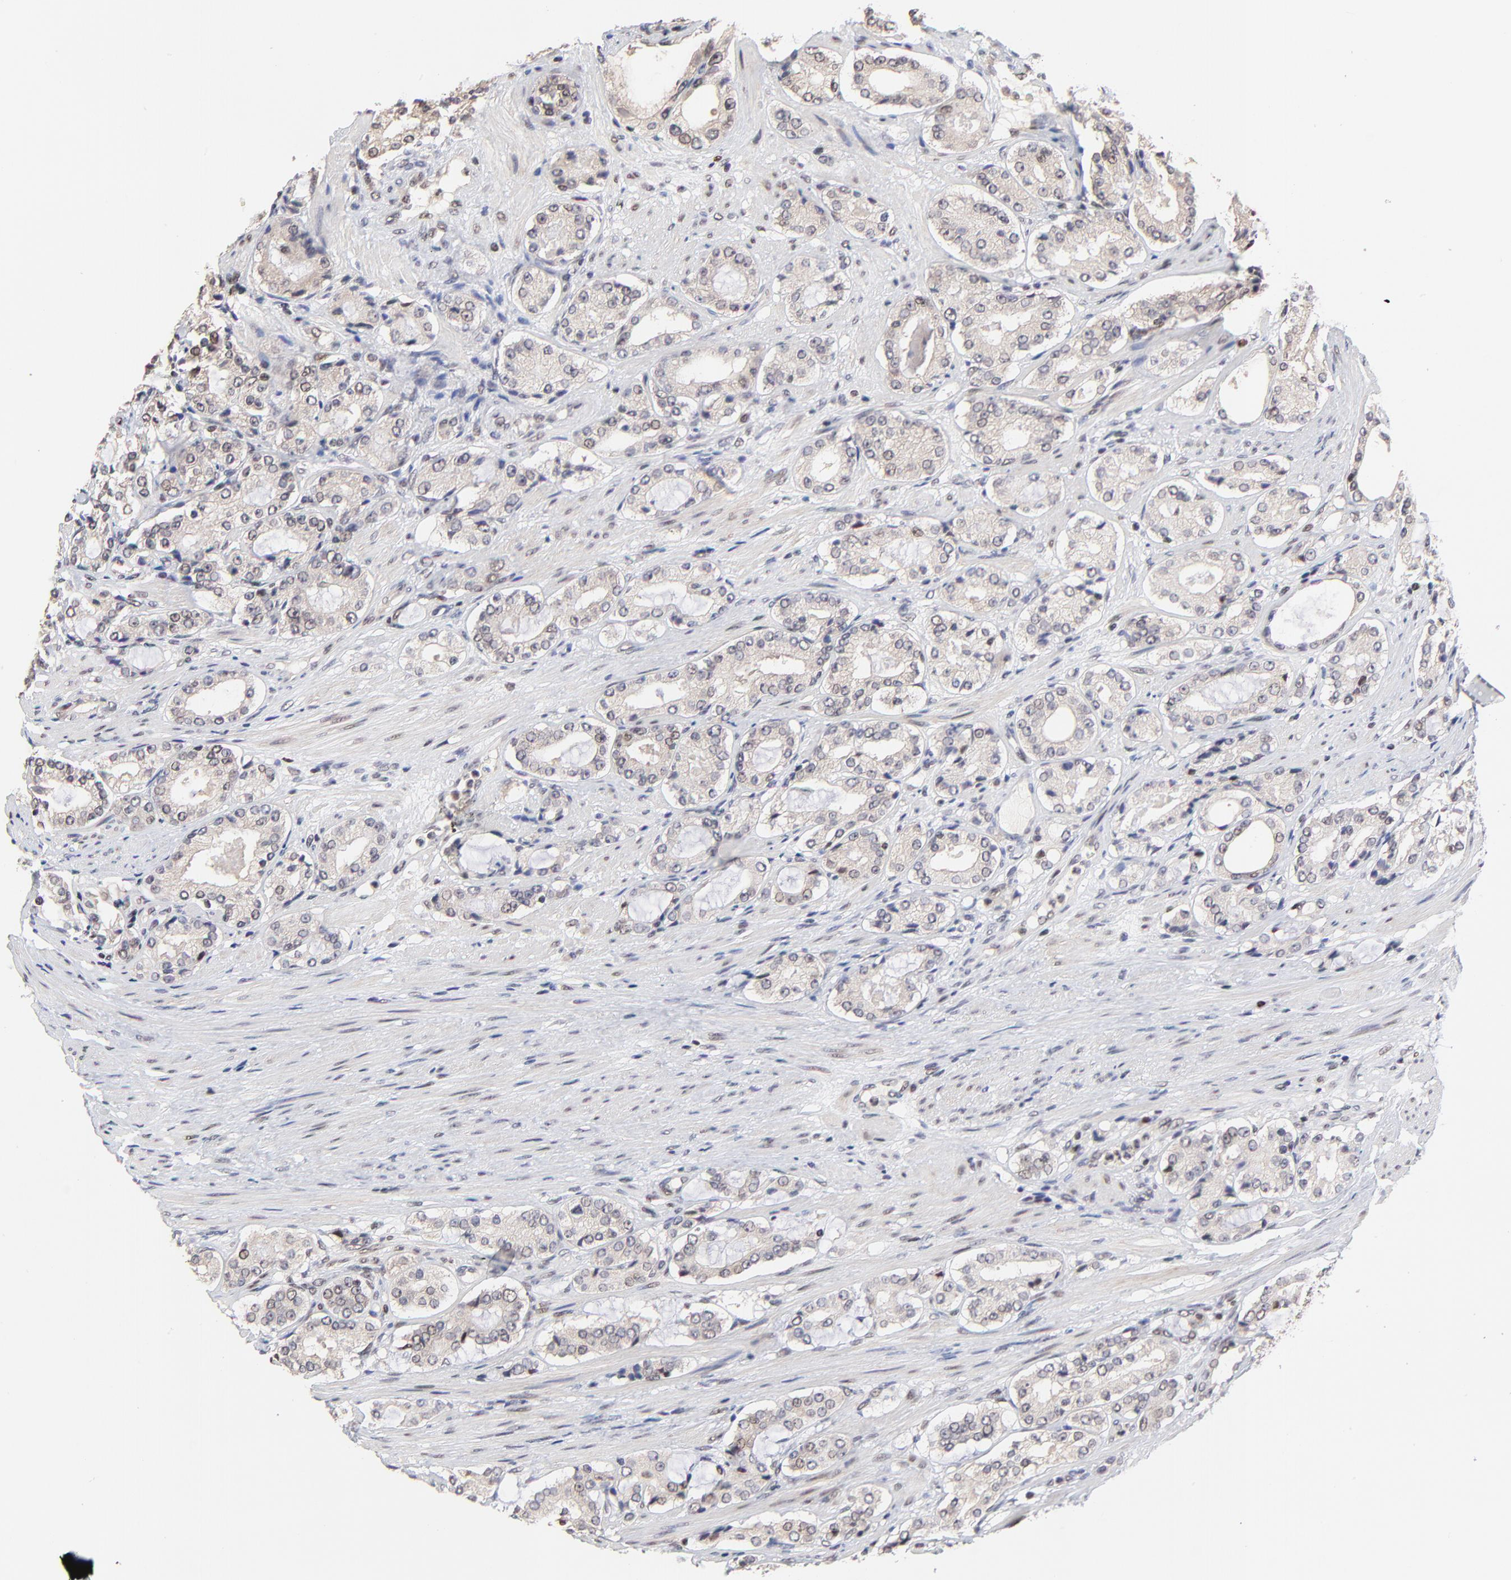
{"staining": {"intensity": "weak", "quantity": "<25%", "location": "nuclear"}, "tissue": "prostate cancer", "cell_type": "Tumor cells", "image_type": "cancer", "snomed": [{"axis": "morphology", "description": "Adenocarcinoma, High grade"}, {"axis": "topography", "description": "Prostate"}], "caption": "The immunohistochemistry micrograph has no significant expression in tumor cells of prostate adenocarcinoma (high-grade) tissue.", "gene": "DSN1", "patient": {"sex": "male", "age": 72}}